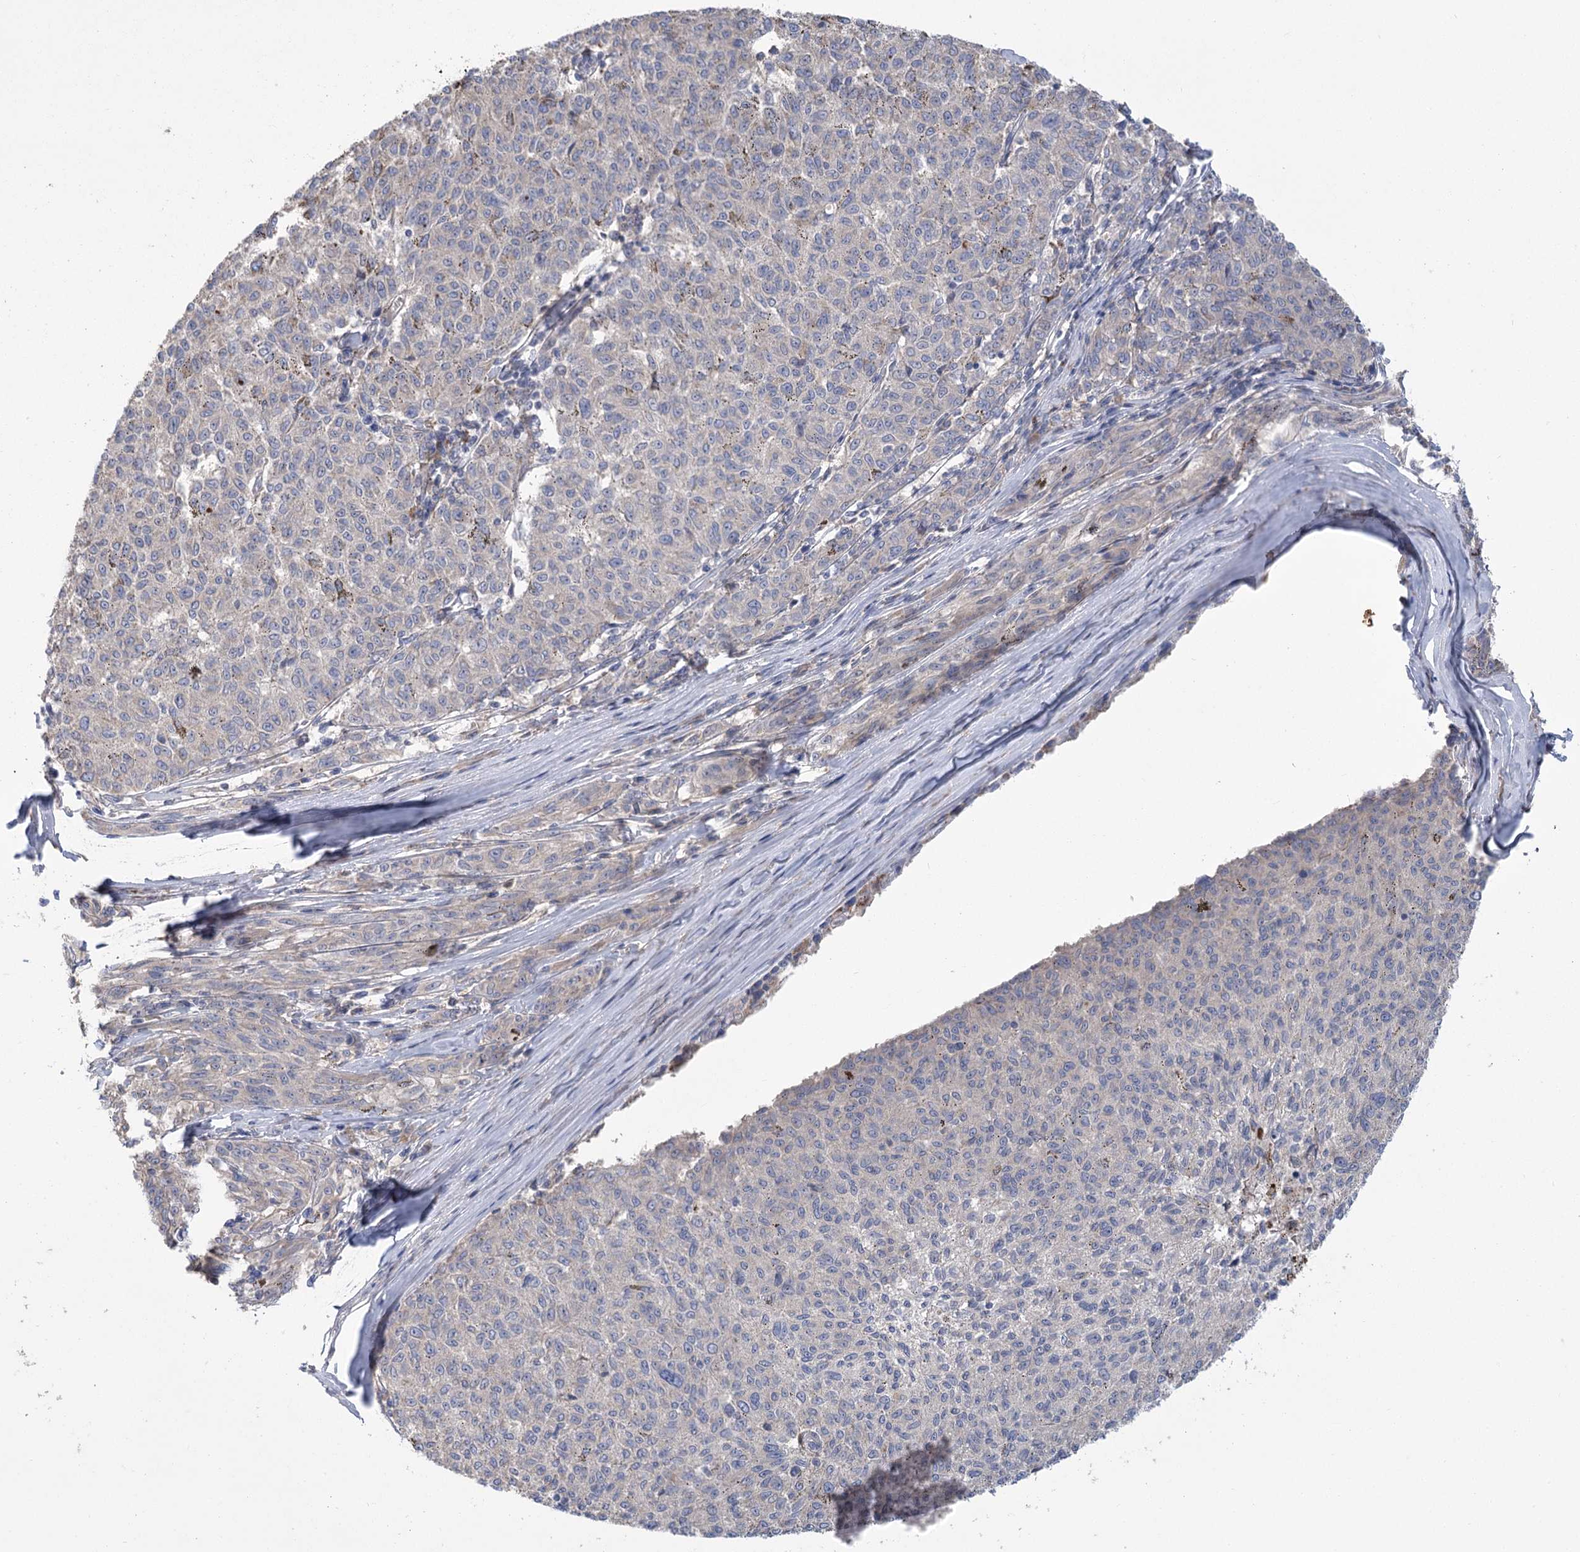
{"staining": {"intensity": "negative", "quantity": "none", "location": "none"}, "tissue": "melanoma", "cell_type": "Tumor cells", "image_type": "cancer", "snomed": [{"axis": "morphology", "description": "Malignant melanoma, NOS"}, {"axis": "topography", "description": "Skin"}], "caption": "Immunohistochemistry (IHC) of human melanoma exhibits no staining in tumor cells.", "gene": "PBLD", "patient": {"sex": "female", "age": 72}}